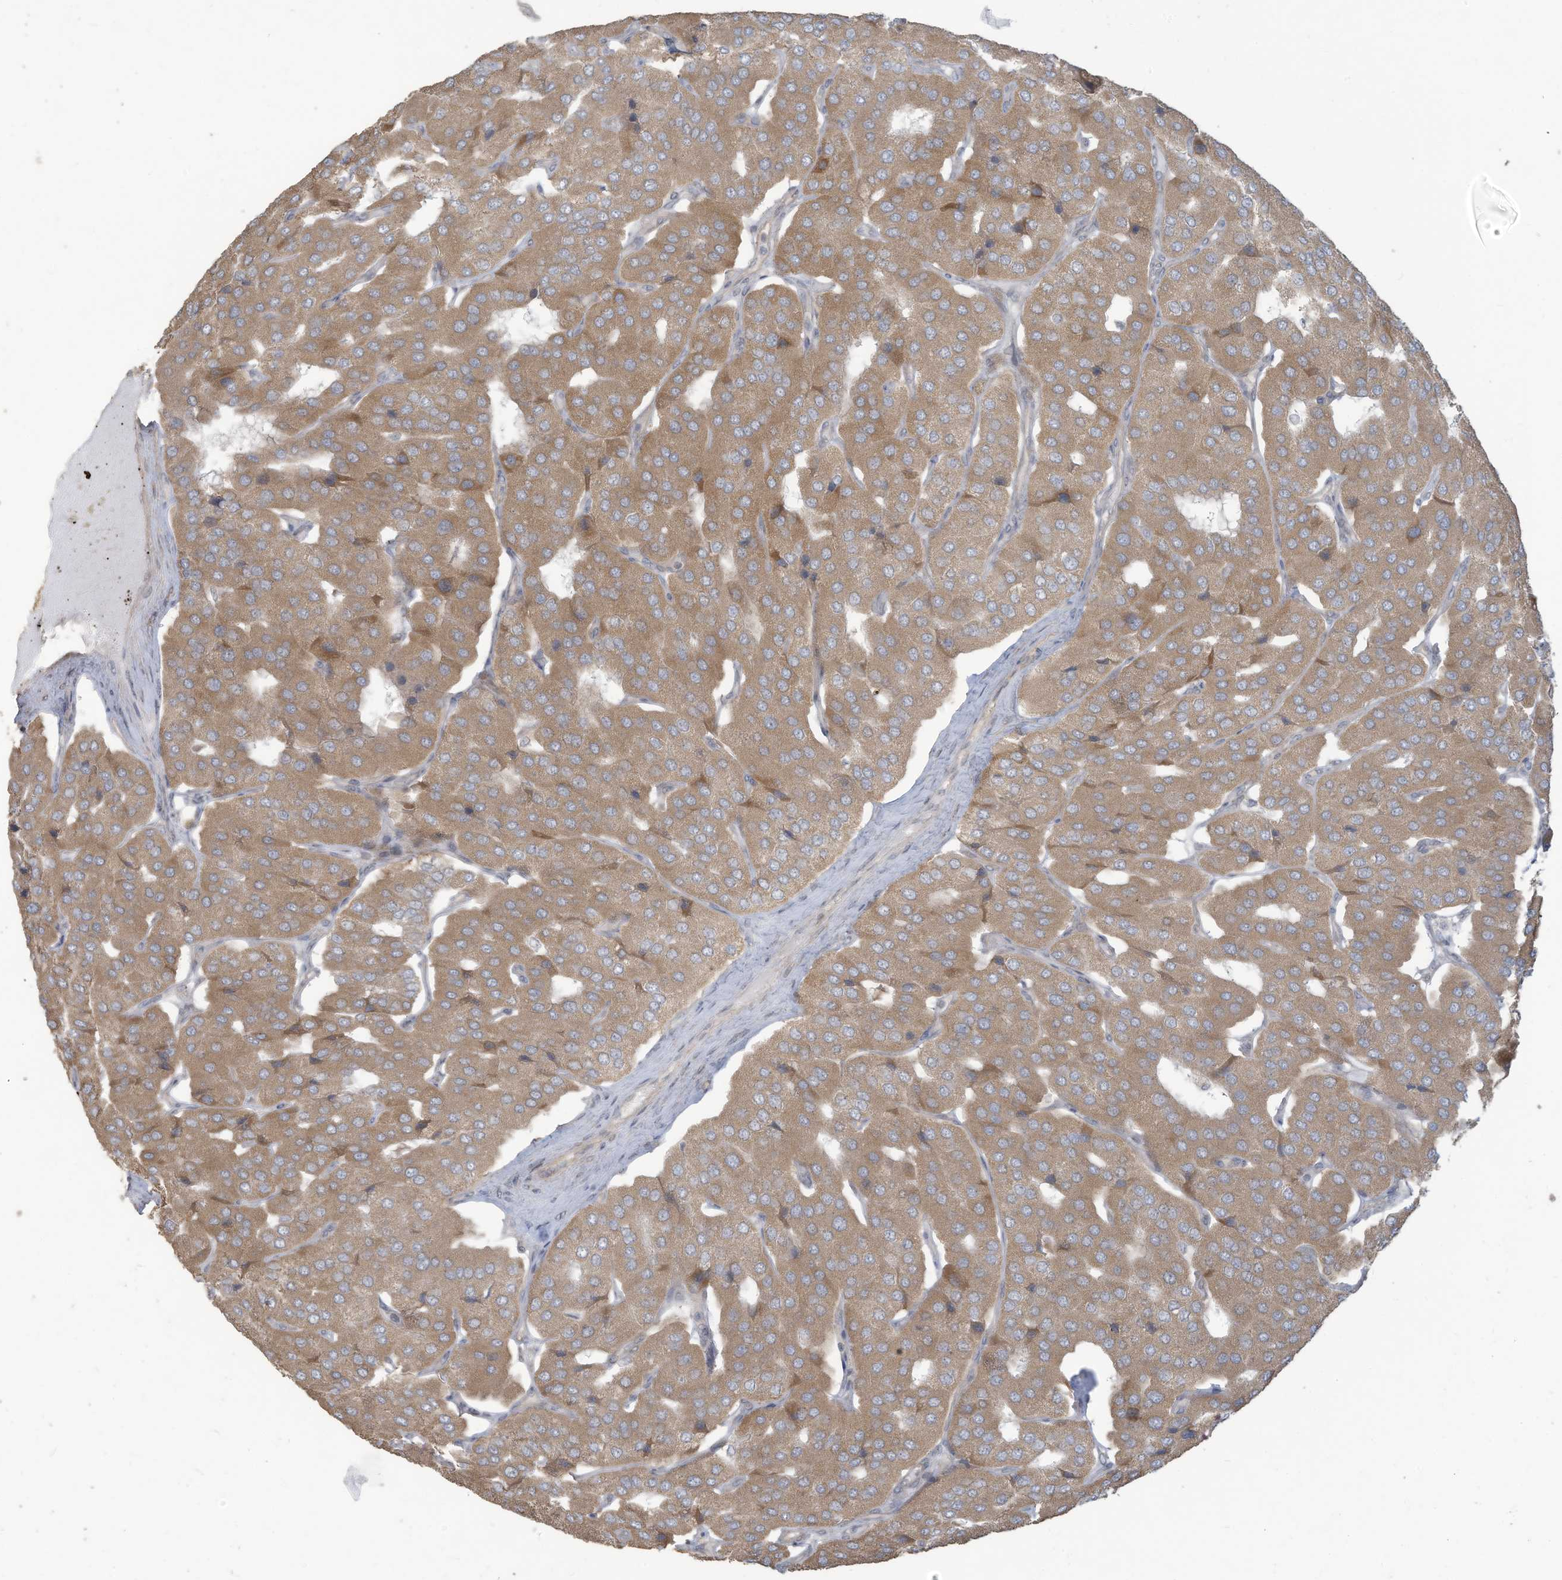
{"staining": {"intensity": "moderate", "quantity": ">75%", "location": "cytoplasmic/membranous"}, "tissue": "parathyroid gland", "cell_type": "Glandular cells", "image_type": "normal", "snomed": [{"axis": "morphology", "description": "Normal tissue, NOS"}, {"axis": "morphology", "description": "Adenoma, NOS"}, {"axis": "topography", "description": "Parathyroid gland"}], "caption": "Immunohistochemical staining of benign parathyroid gland shows >75% levels of moderate cytoplasmic/membranous protein positivity in about >75% of glandular cells.", "gene": "MAGIX", "patient": {"sex": "female", "age": 86}}